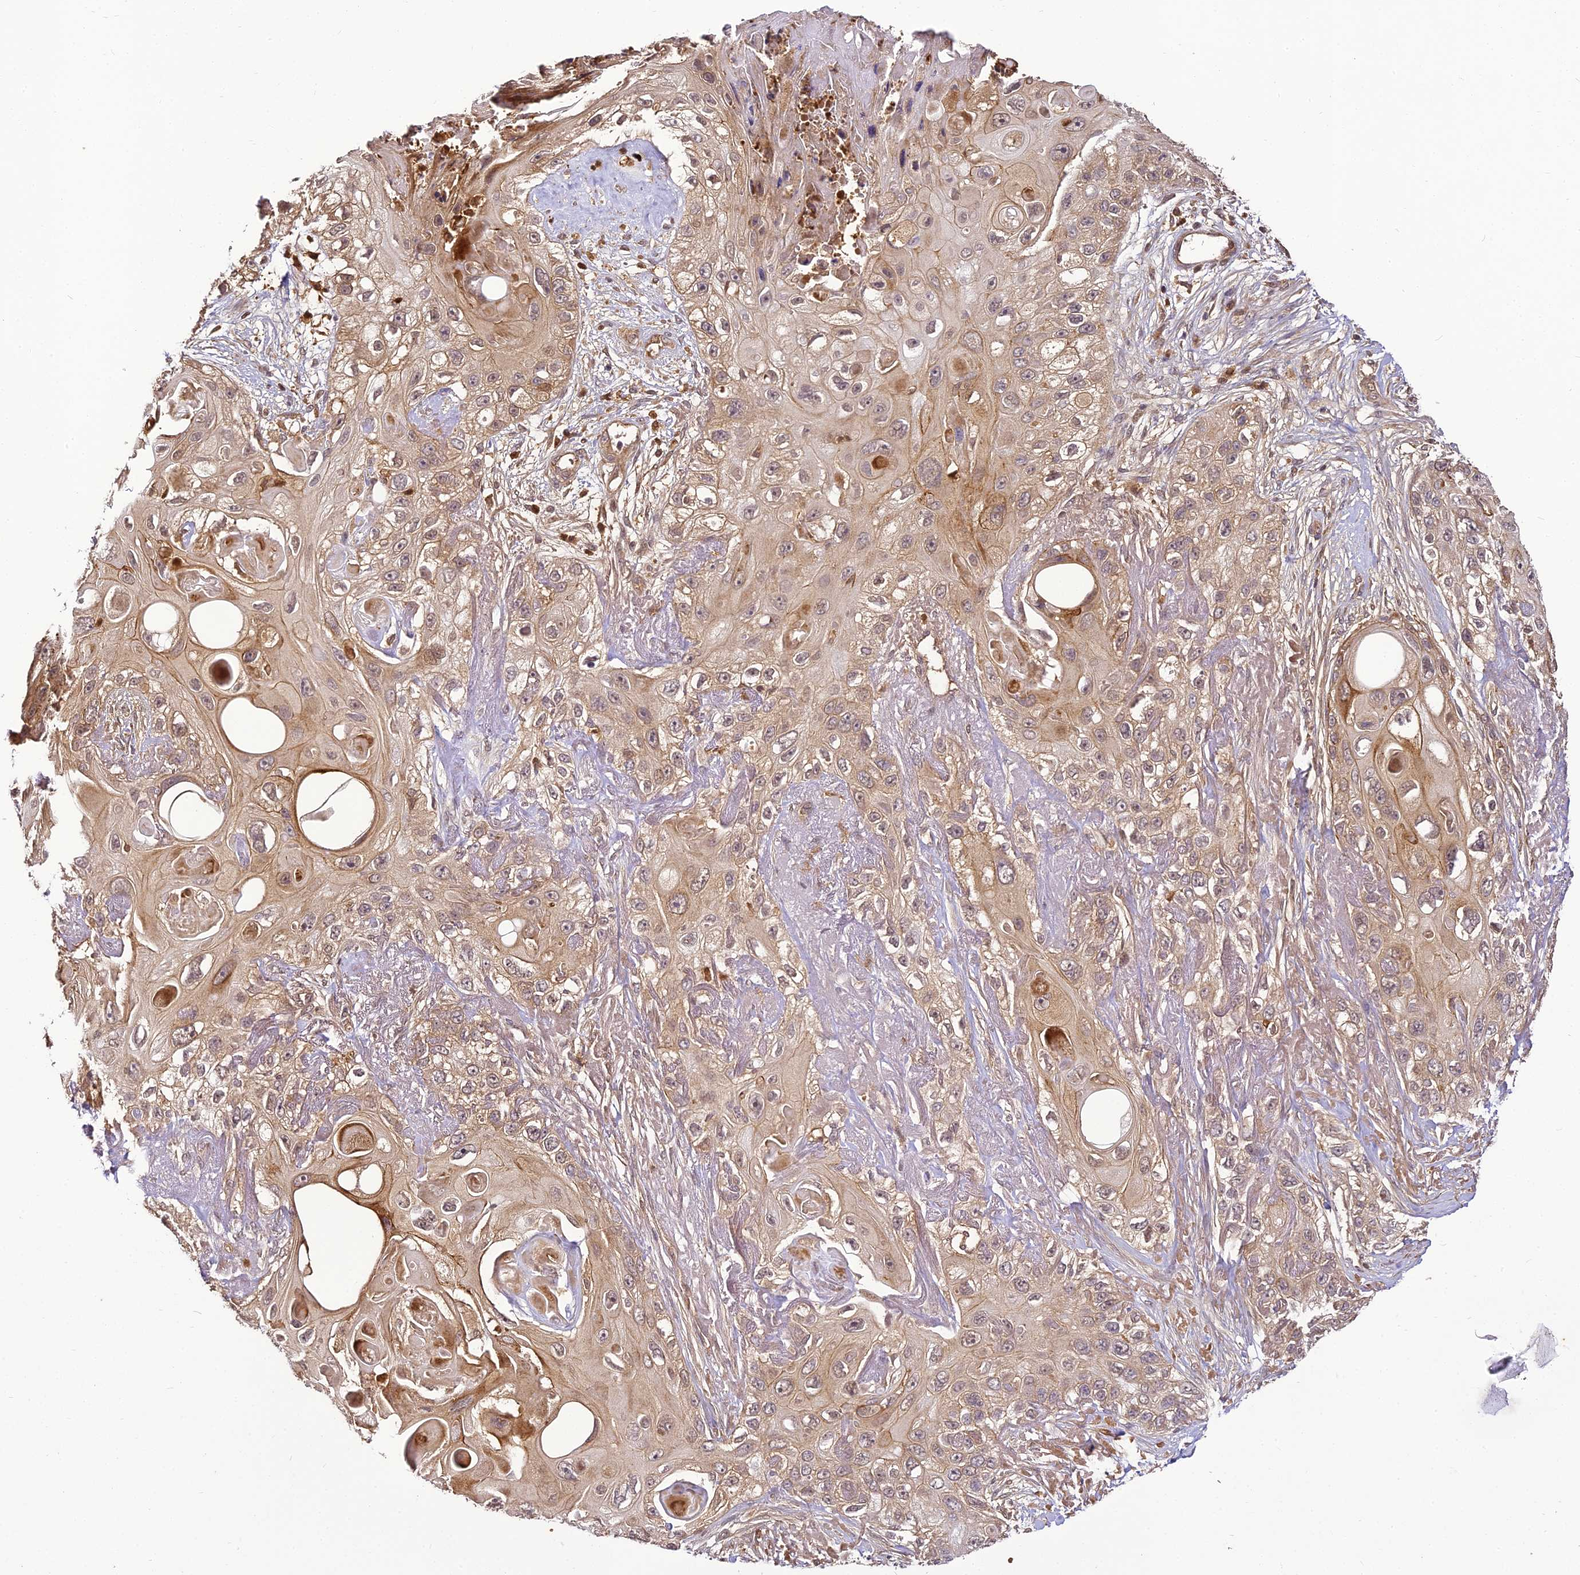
{"staining": {"intensity": "moderate", "quantity": "25%-75%", "location": "cytoplasmic/membranous"}, "tissue": "skin cancer", "cell_type": "Tumor cells", "image_type": "cancer", "snomed": [{"axis": "morphology", "description": "Normal tissue, NOS"}, {"axis": "morphology", "description": "Squamous cell carcinoma, NOS"}, {"axis": "topography", "description": "Skin"}], "caption": "A high-resolution image shows immunohistochemistry staining of squamous cell carcinoma (skin), which displays moderate cytoplasmic/membranous staining in about 25%-75% of tumor cells. Immunohistochemistry stains the protein of interest in brown and the nuclei are stained blue.", "gene": "BCDIN3D", "patient": {"sex": "male", "age": 72}}